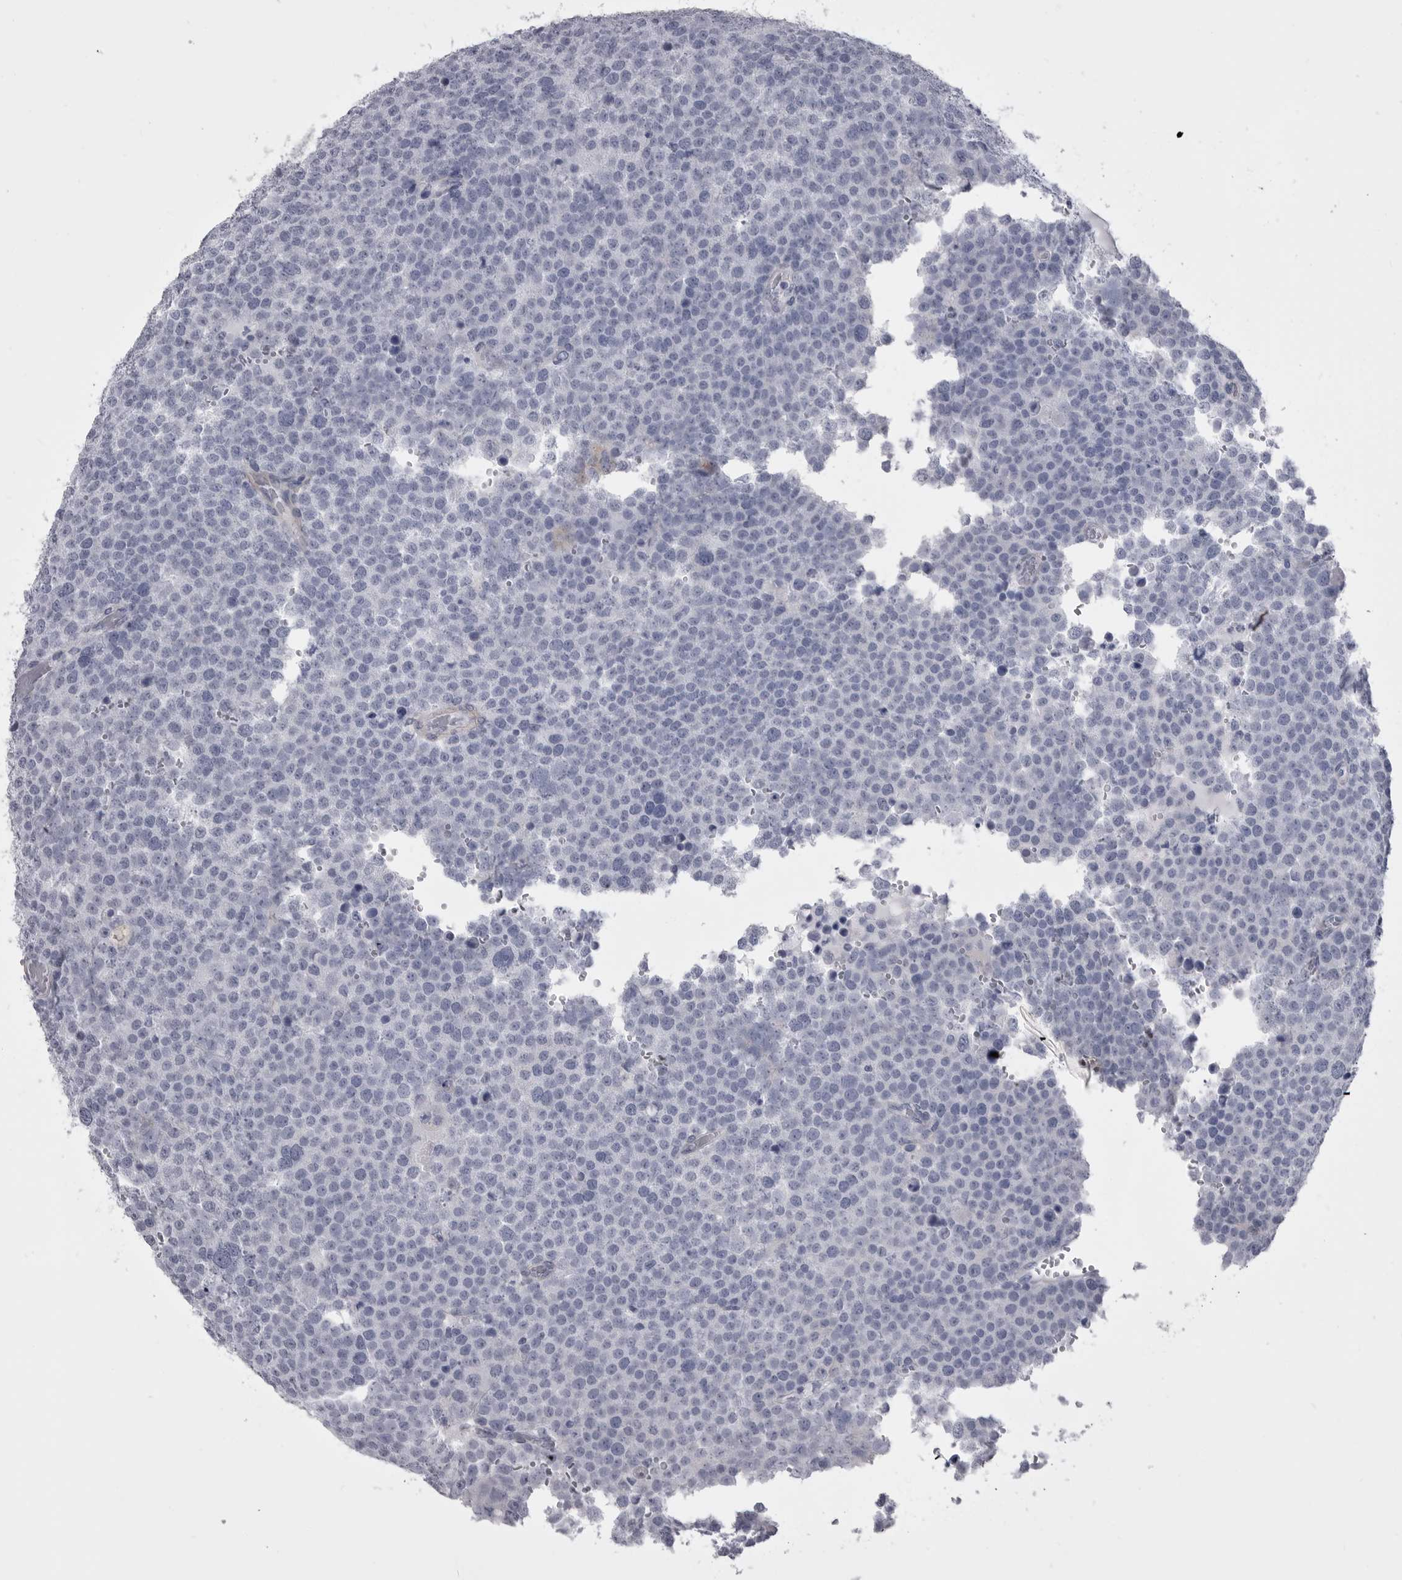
{"staining": {"intensity": "negative", "quantity": "none", "location": "none"}, "tissue": "testis cancer", "cell_type": "Tumor cells", "image_type": "cancer", "snomed": [{"axis": "morphology", "description": "Seminoma, NOS"}, {"axis": "topography", "description": "Testis"}], "caption": "Seminoma (testis) was stained to show a protein in brown. There is no significant staining in tumor cells.", "gene": "ANK2", "patient": {"sex": "male", "age": 71}}